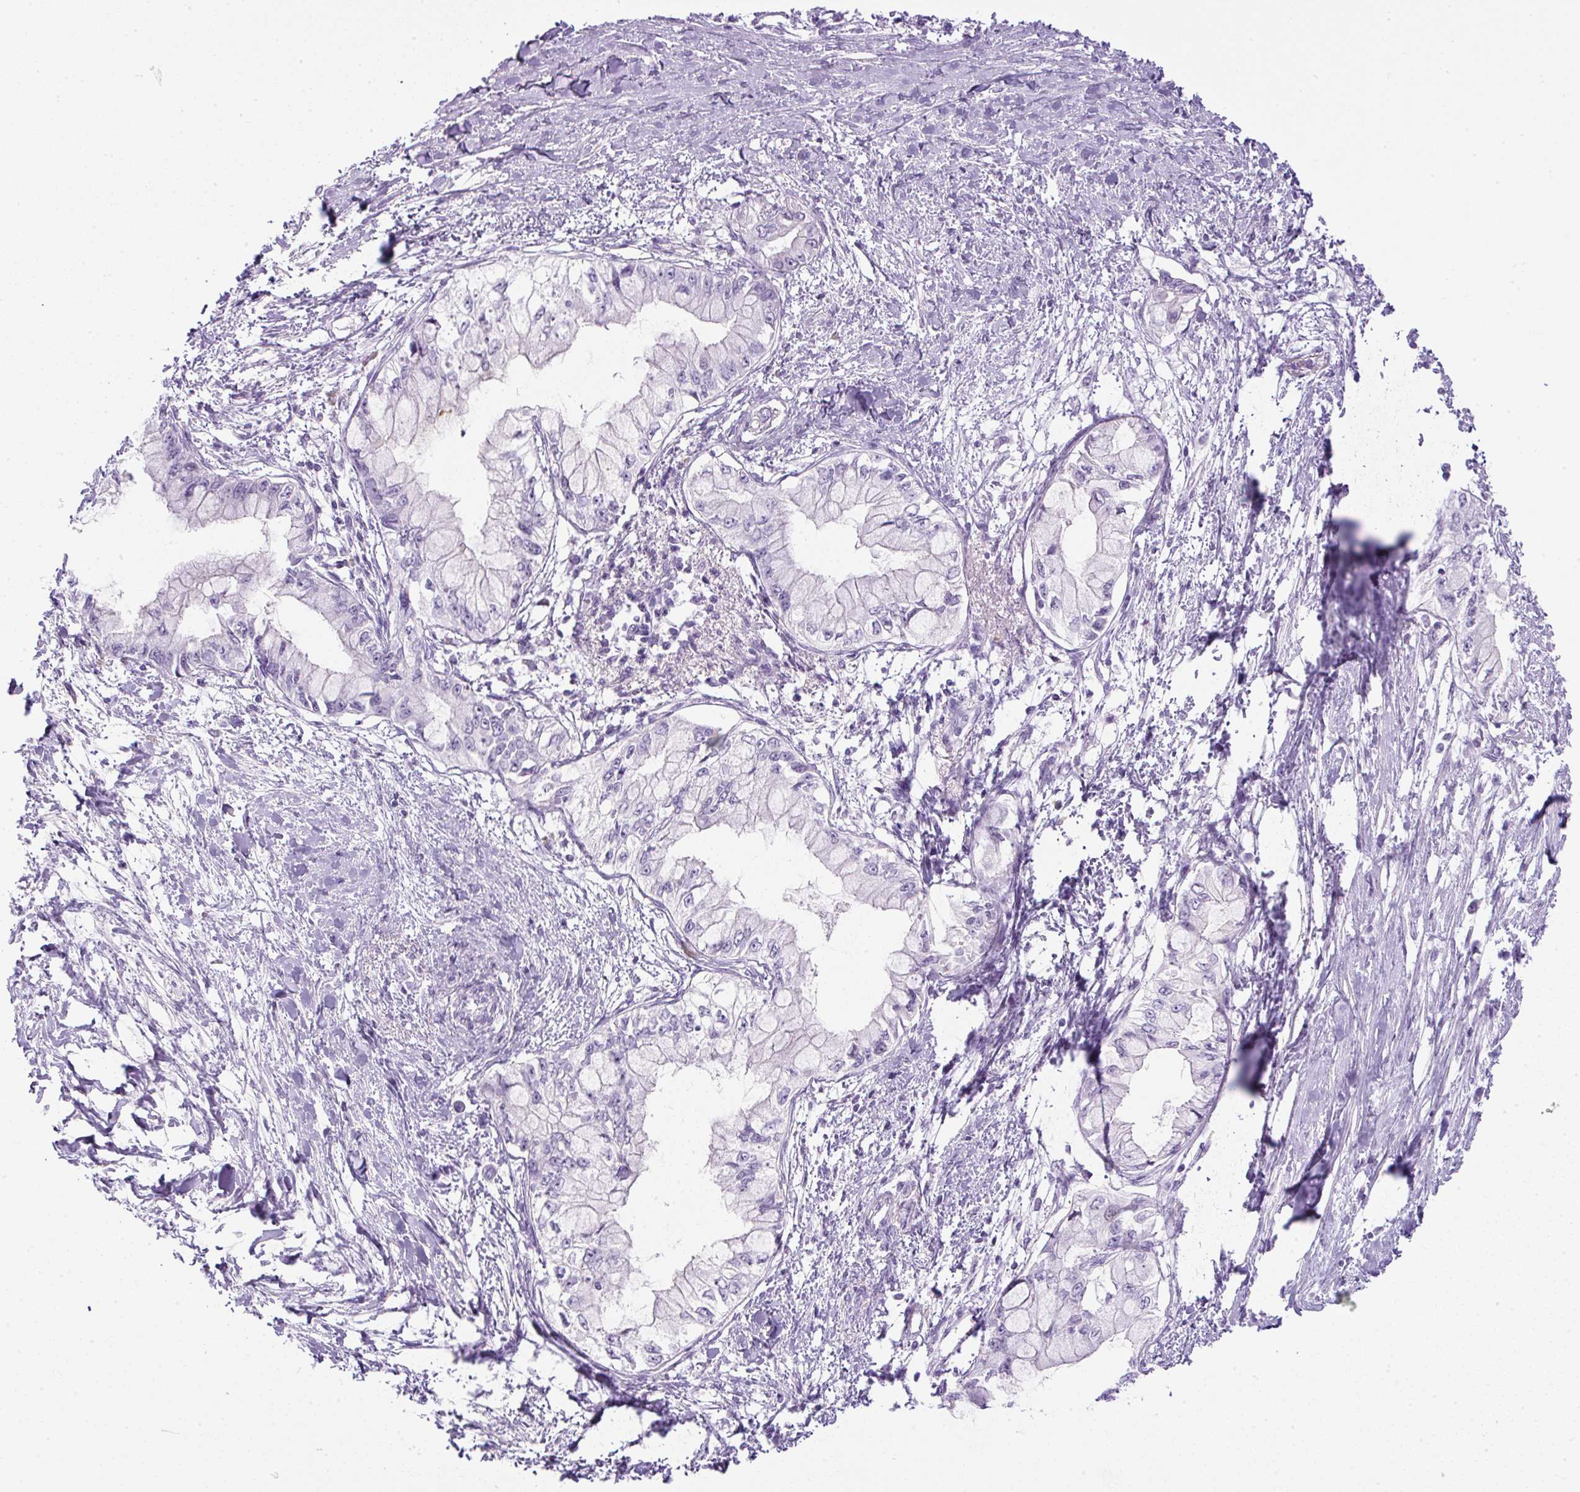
{"staining": {"intensity": "negative", "quantity": "none", "location": "none"}, "tissue": "pancreatic cancer", "cell_type": "Tumor cells", "image_type": "cancer", "snomed": [{"axis": "morphology", "description": "Adenocarcinoma, NOS"}, {"axis": "topography", "description": "Pancreas"}], "caption": "DAB immunohistochemical staining of human pancreatic cancer (adenocarcinoma) demonstrates no significant expression in tumor cells.", "gene": "FGFBP3", "patient": {"sex": "male", "age": 48}}